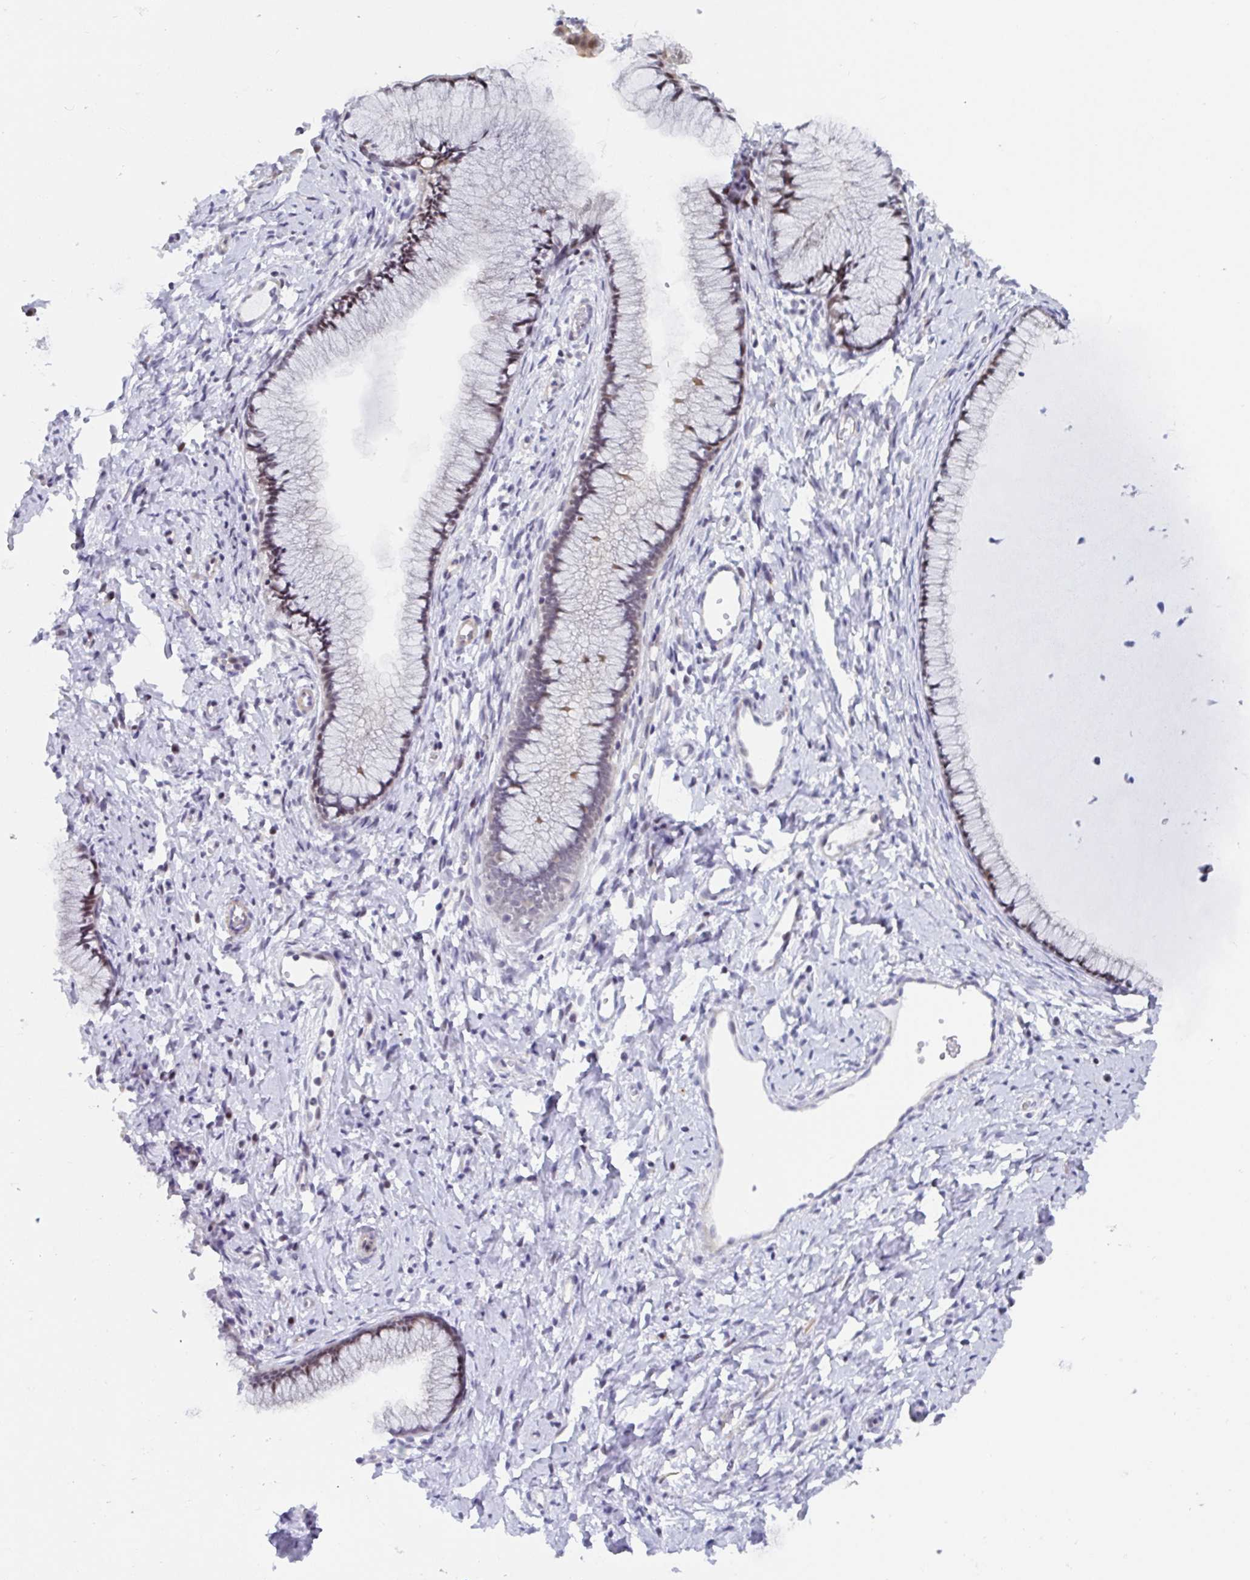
{"staining": {"intensity": "weak", "quantity": "25%-75%", "location": "nuclear"}, "tissue": "cervix", "cell_type": "Glandular cells", "image_type": "normal", "snomed": [{"axis": "morphology", "description": "Normal tissue, NOS"}, {"axis": "topography", "description": "Cervix"}], "caption": "Protein expression analysis of unremarkable human cervix reveals weak nuclear expression in about 25%-75% of glandular cells. (IHC, brightfield microscopy, high magnification).", "gene": "WDR72", "patient": {"sex": "female", "age": 40}}